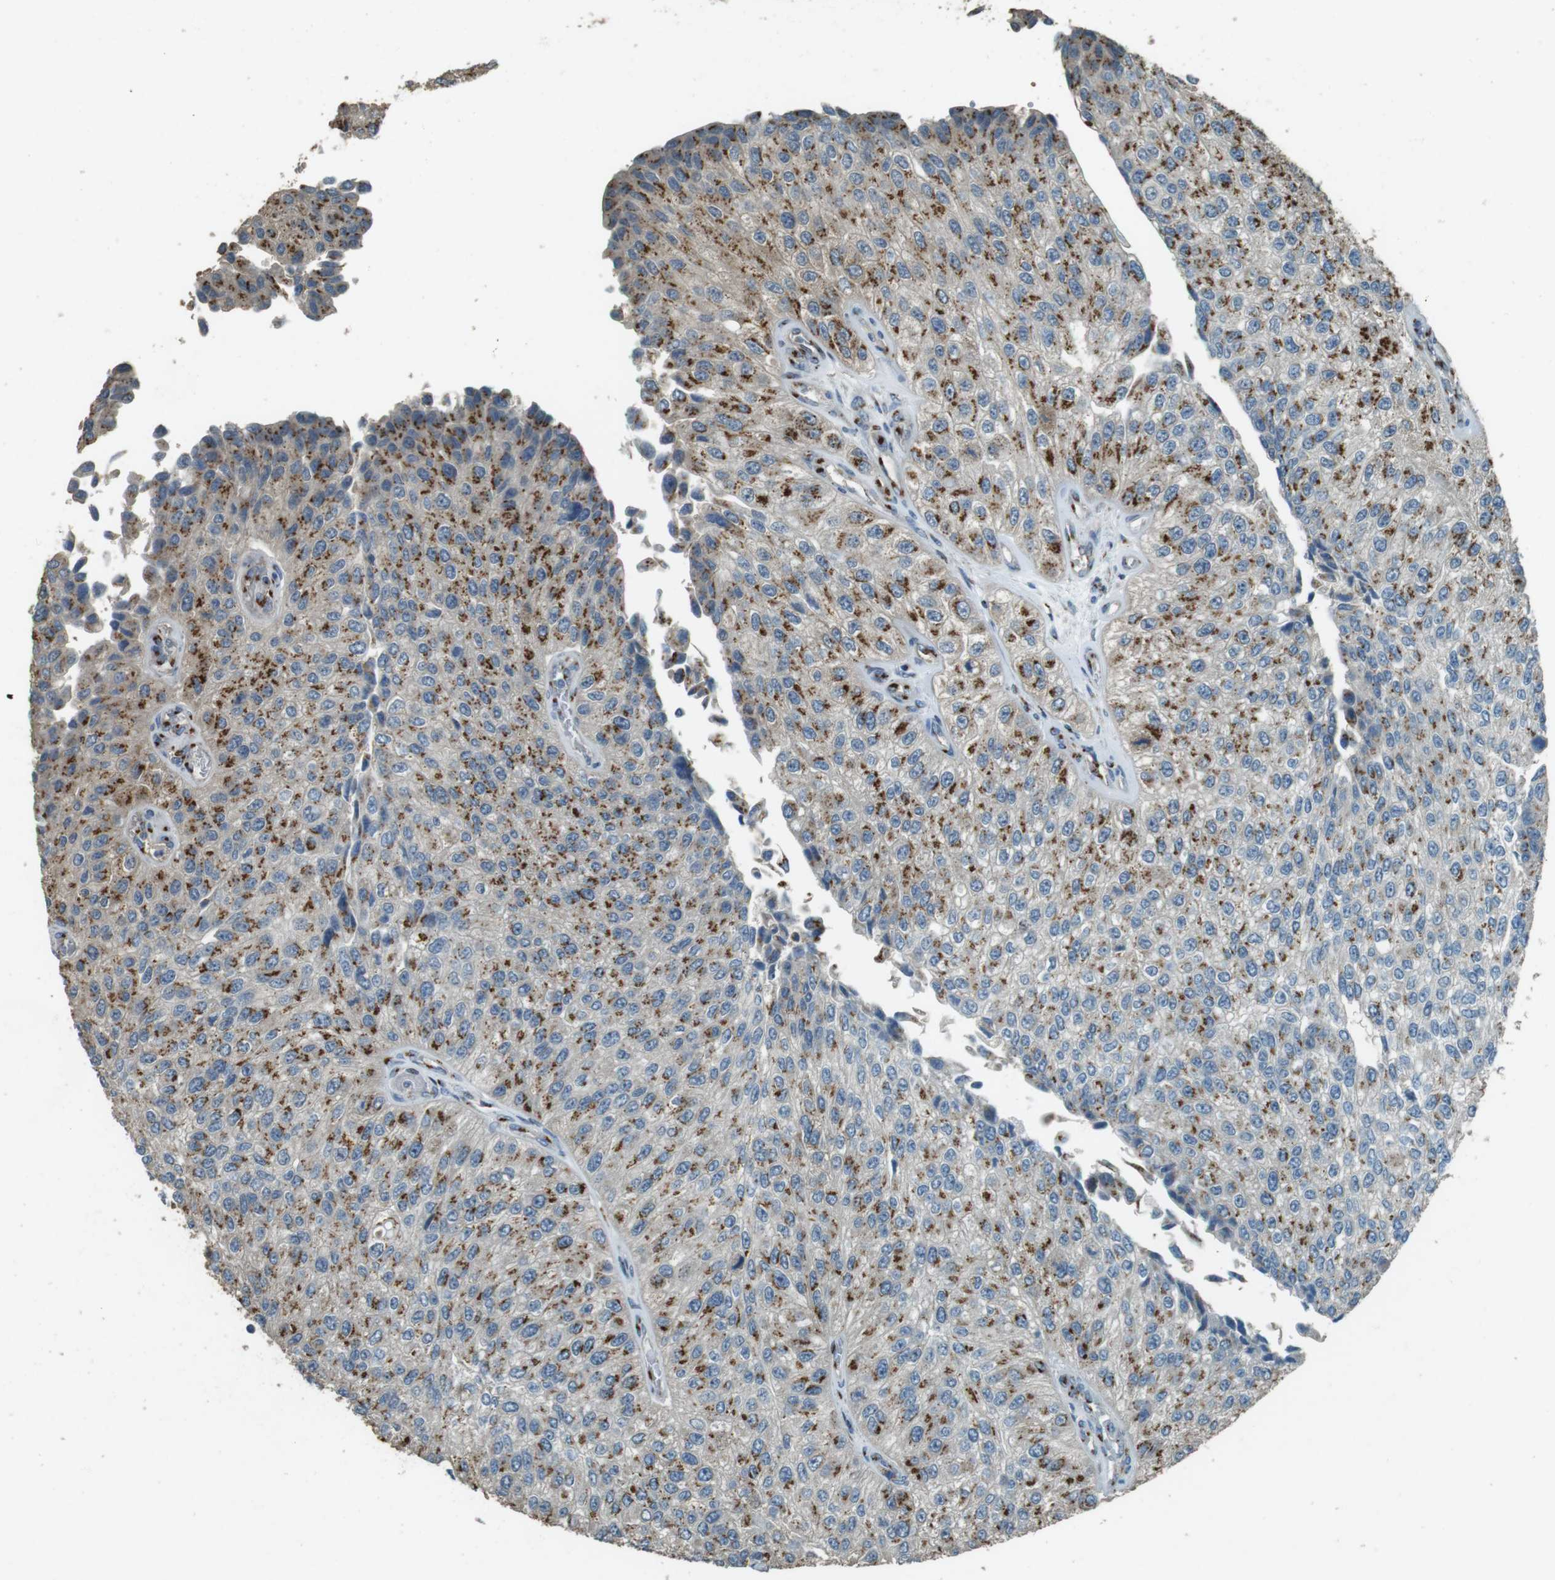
{"staining": {"intensity": "moderate", "quantity": ">75%", "location": "cytoplasmic/membranous"}, "tissue": "urothelial cancer", "cell_type": "Tumor cells", "image_type": "cancer", "snomed": [{"axis": "morphology", "description": "Urothelial carcinoma, High grade"}, {"axis": "topography", "description": "Kidney"}, {"axis": "topography", "description": "Urinary bladder"}], "caption": "A photomicrograph showing moderate cytoplasmic/membranous expression in approximately >75% of tumor cells in urothelial carcinoma (high-grade), as visualized by brown immunohistochemical staining.", "gene": "TMEM115", "patient": {"sex": "male", "age": 77}}